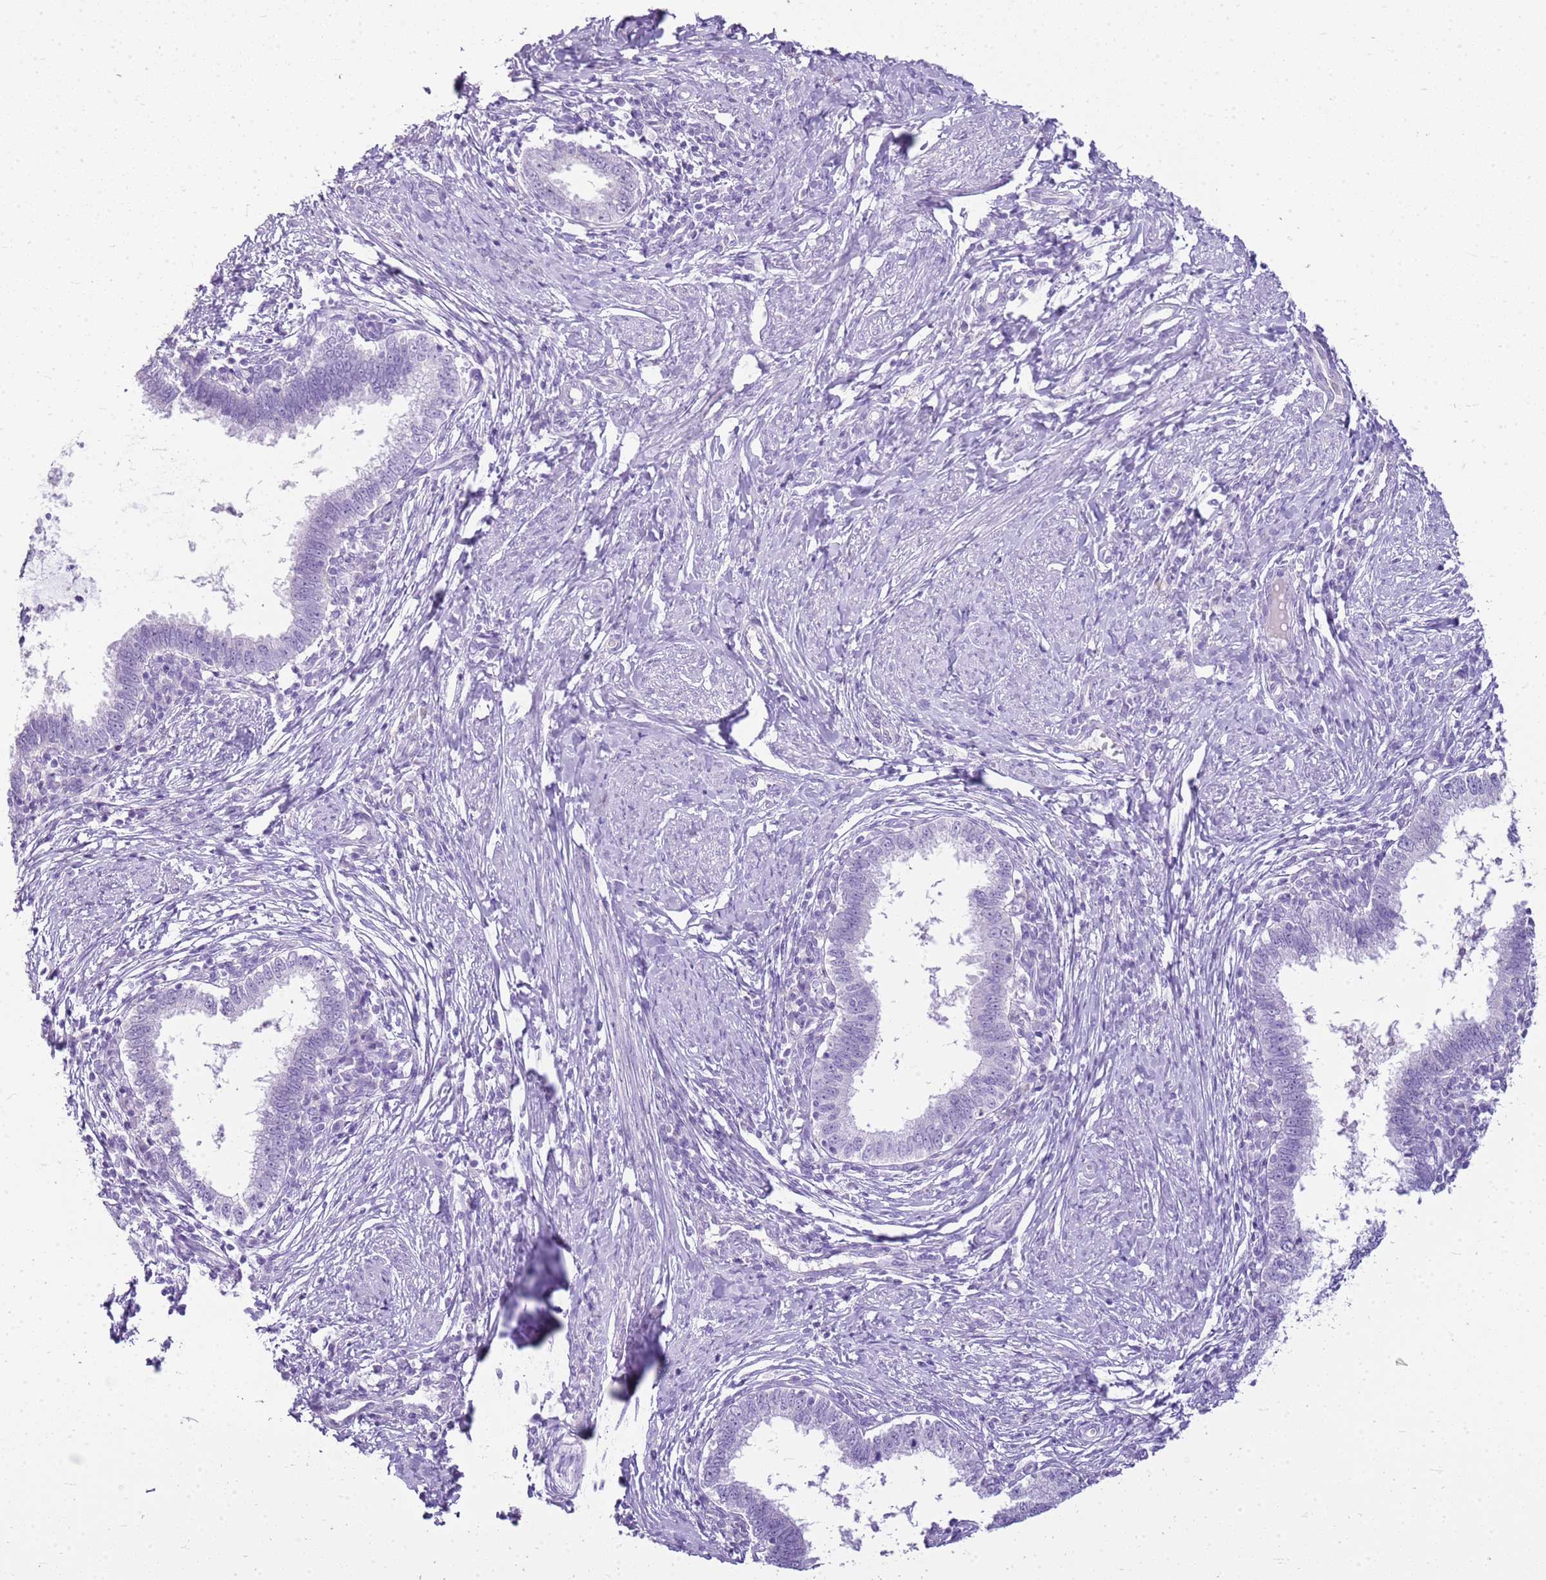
{"staining": {"intensity": "negative", "quantity": "none", "location": "none"}, "tissue": "cervical cancer", "cell_type": "Tumor cells", "image_type": "cancer", "snomed": [{"axis": "morphology", "description": "Adenocarcinoma, NOS"}, {"axis": "topography", "description": "Cervix"}], "caption": "An immunohistochemistry photomicrograph of cervical cancer (adenocarcinoma) is shown. There is no staining in tumor cells of cervical cancer (adenocarcinoma).", "gene": "SULT1E1", "patient": {"sex": "female", "age": 36}}